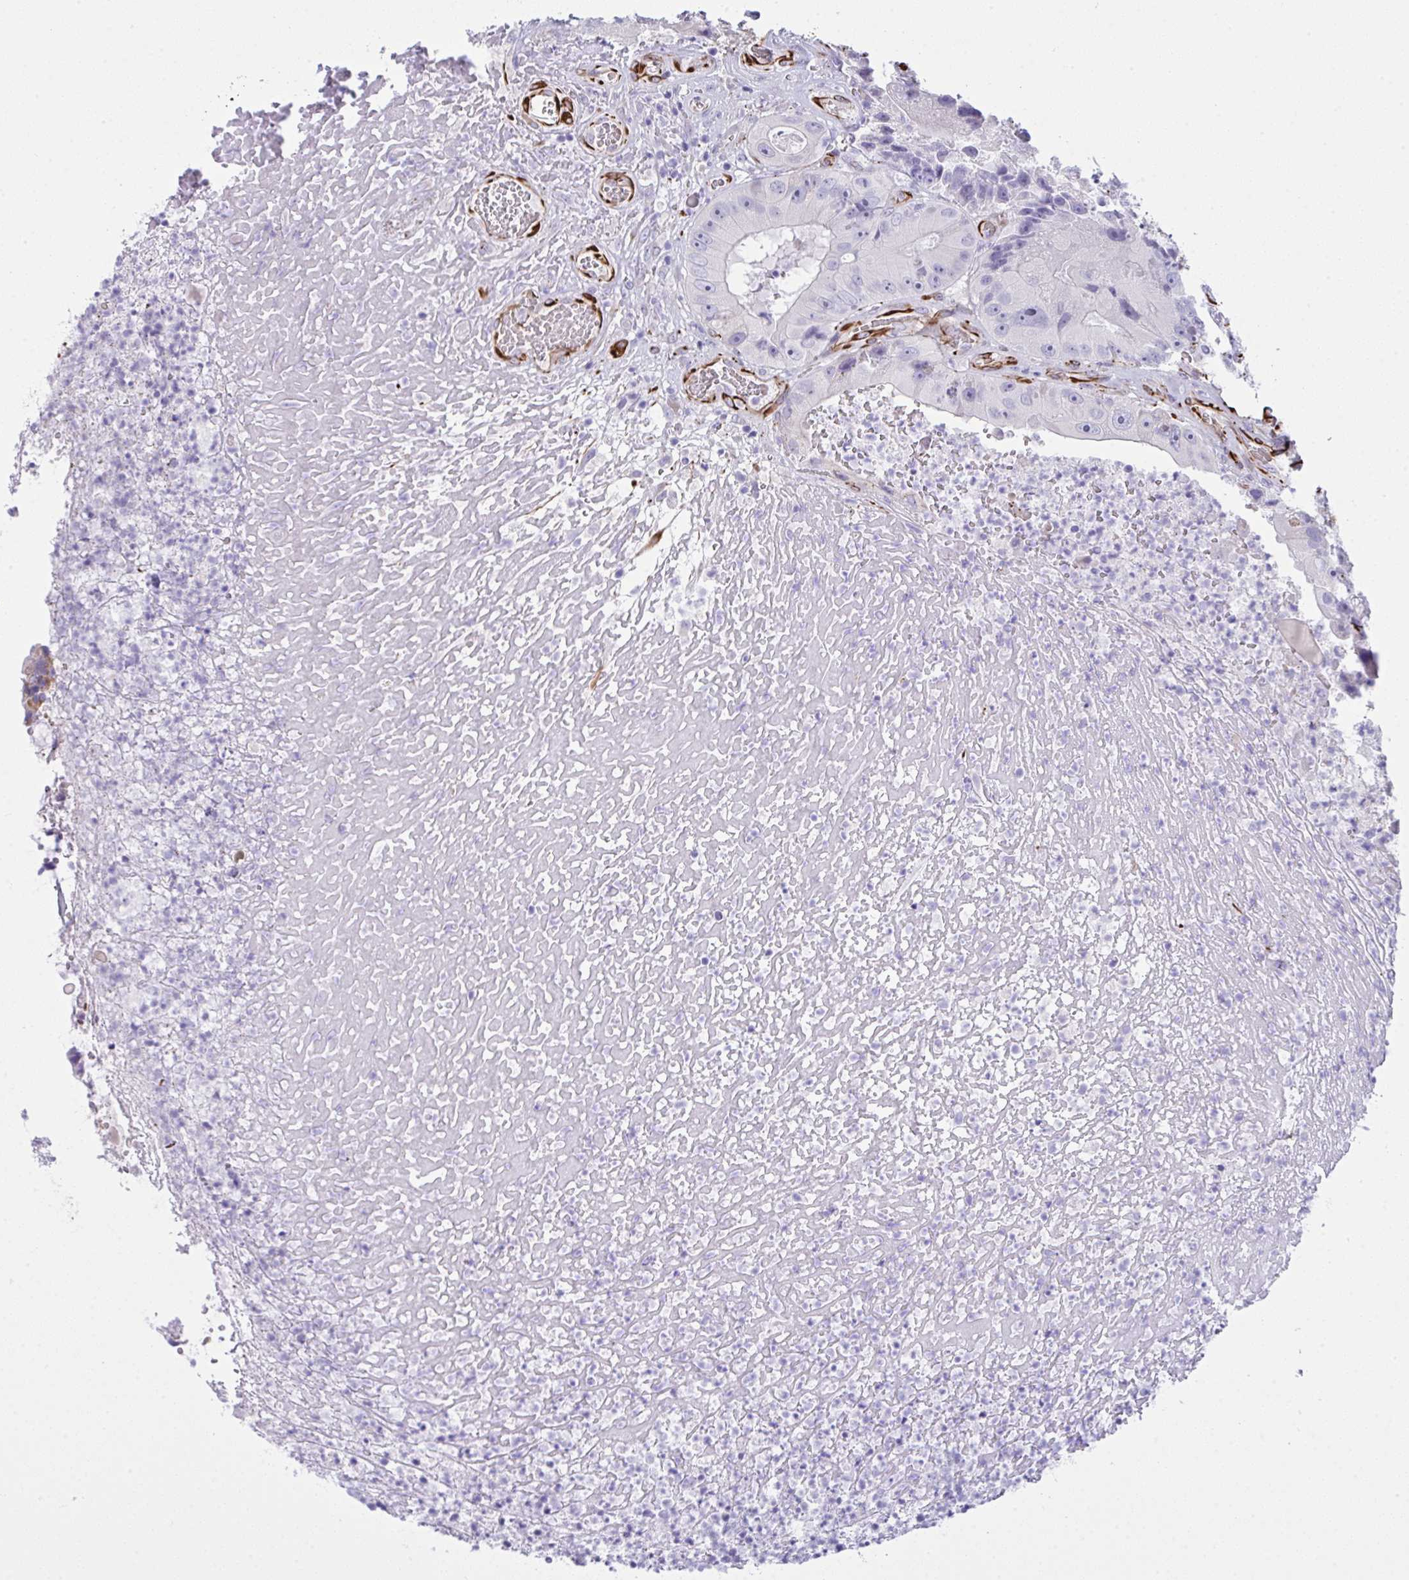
{"staining": {"intensity": "negative", "quantity": "none", "location": "none"}, "tissue": "colorectal cancer", "cell_type": "Tumor cells", "image_type": "cancer", "snomed": [{"axis": "morphology", "description": "Adenocarcinoma, NOS"}, {"axis": "topography", "description": "Colon"}], "caption": "Tumor cells are negative for brown protein staining in colorectal cancer.", "gene": "SLC35B1", "patient": {"sex": "female", "age": 86}}